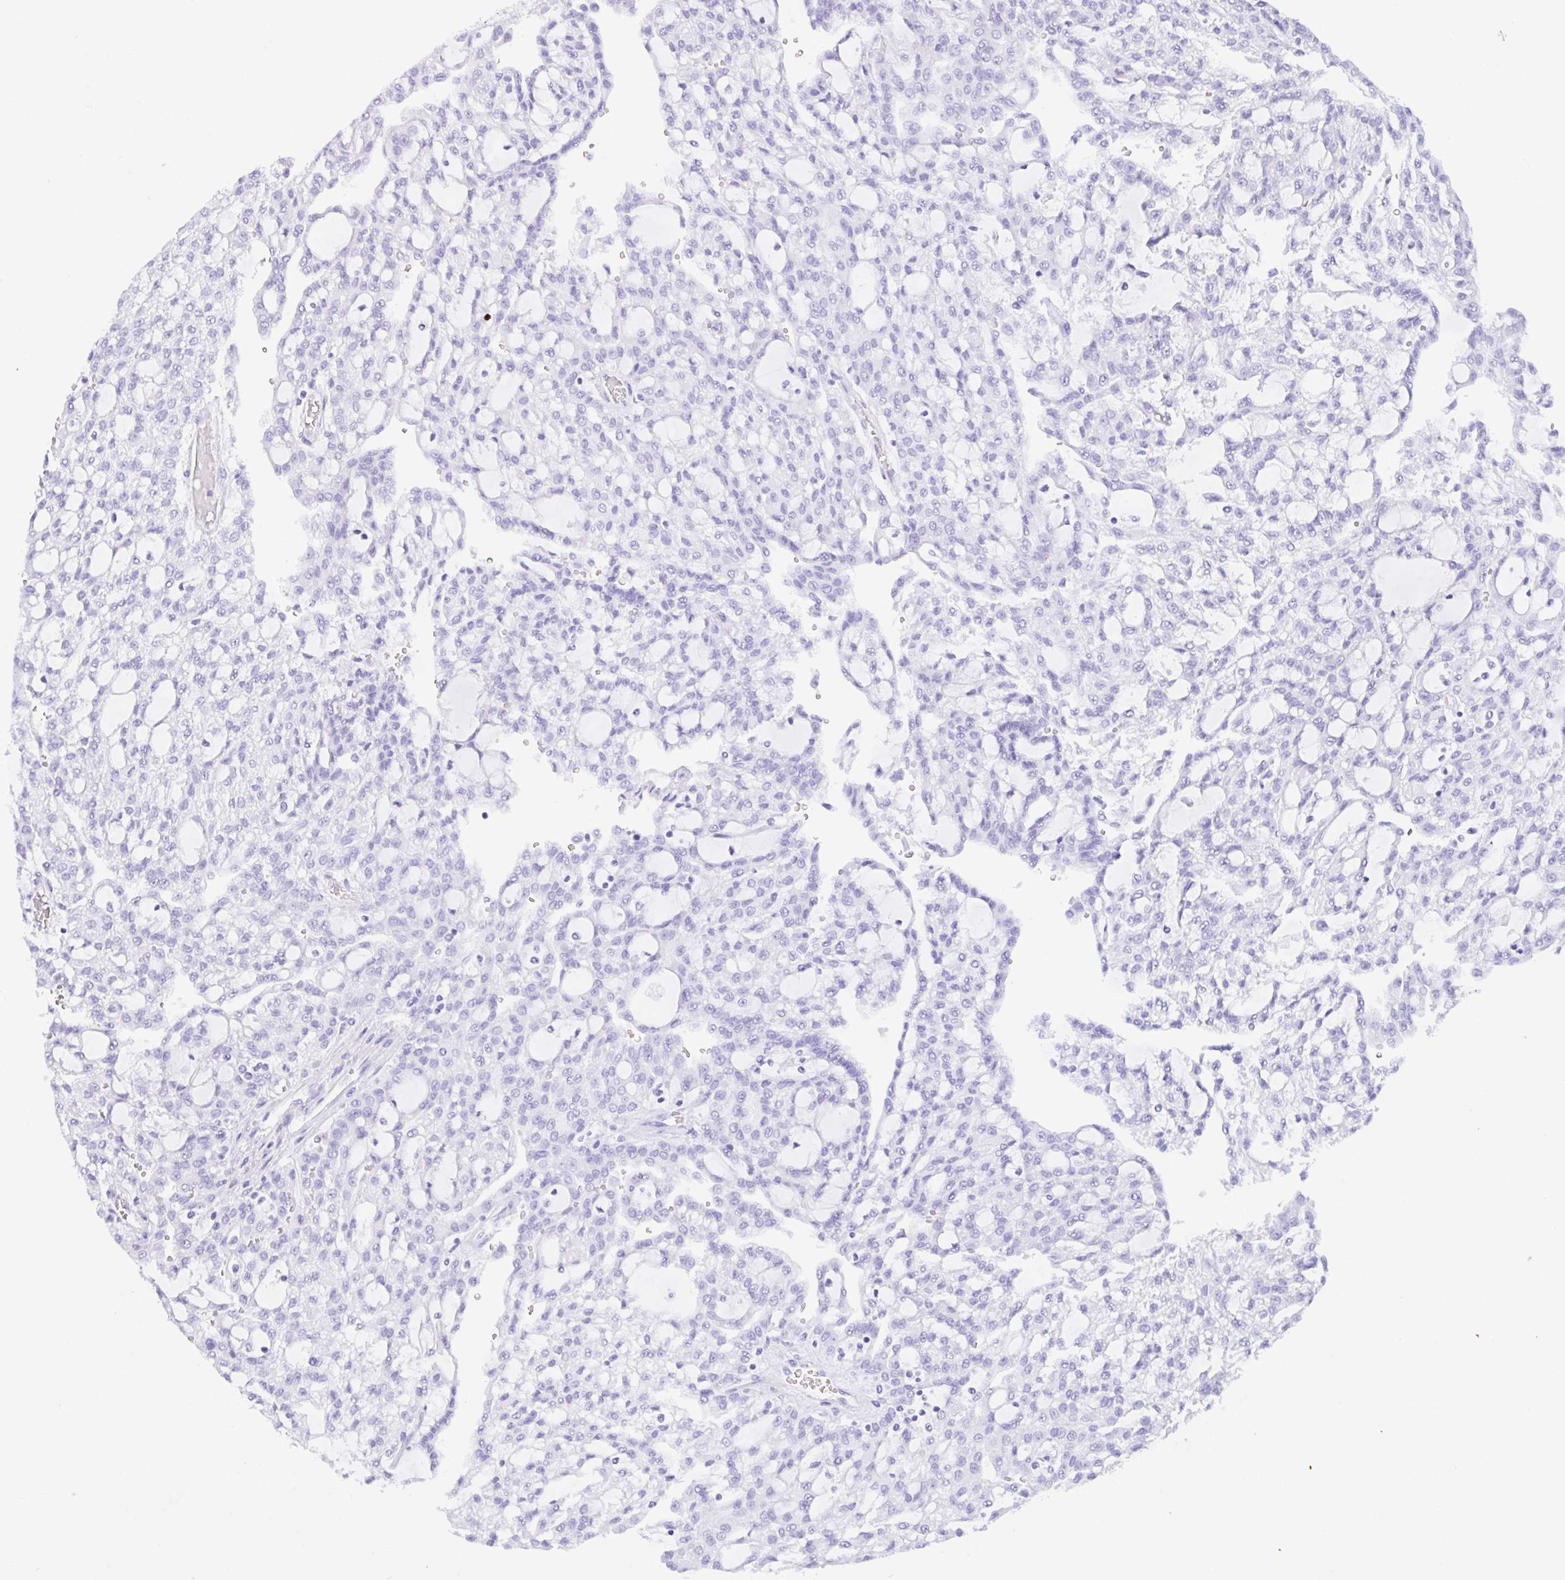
{"staining": {"intensity": "negative", "quantity": "none", "location": "none"}, "tissue": "renal cancer", "cell_type": "Tumor cells", "image_type": "cancer", "snomed": [{"axis": "morphology", "description": "Adenocarcinoma, NOS"}, {"axis": "topography", "description": "Kidney"}], "caption": "Tumor cells are negative for protein expression in human adenocarcinoma (renal).", "gene": "NCF1", "patient": {"sex": "male", "age": 63}}